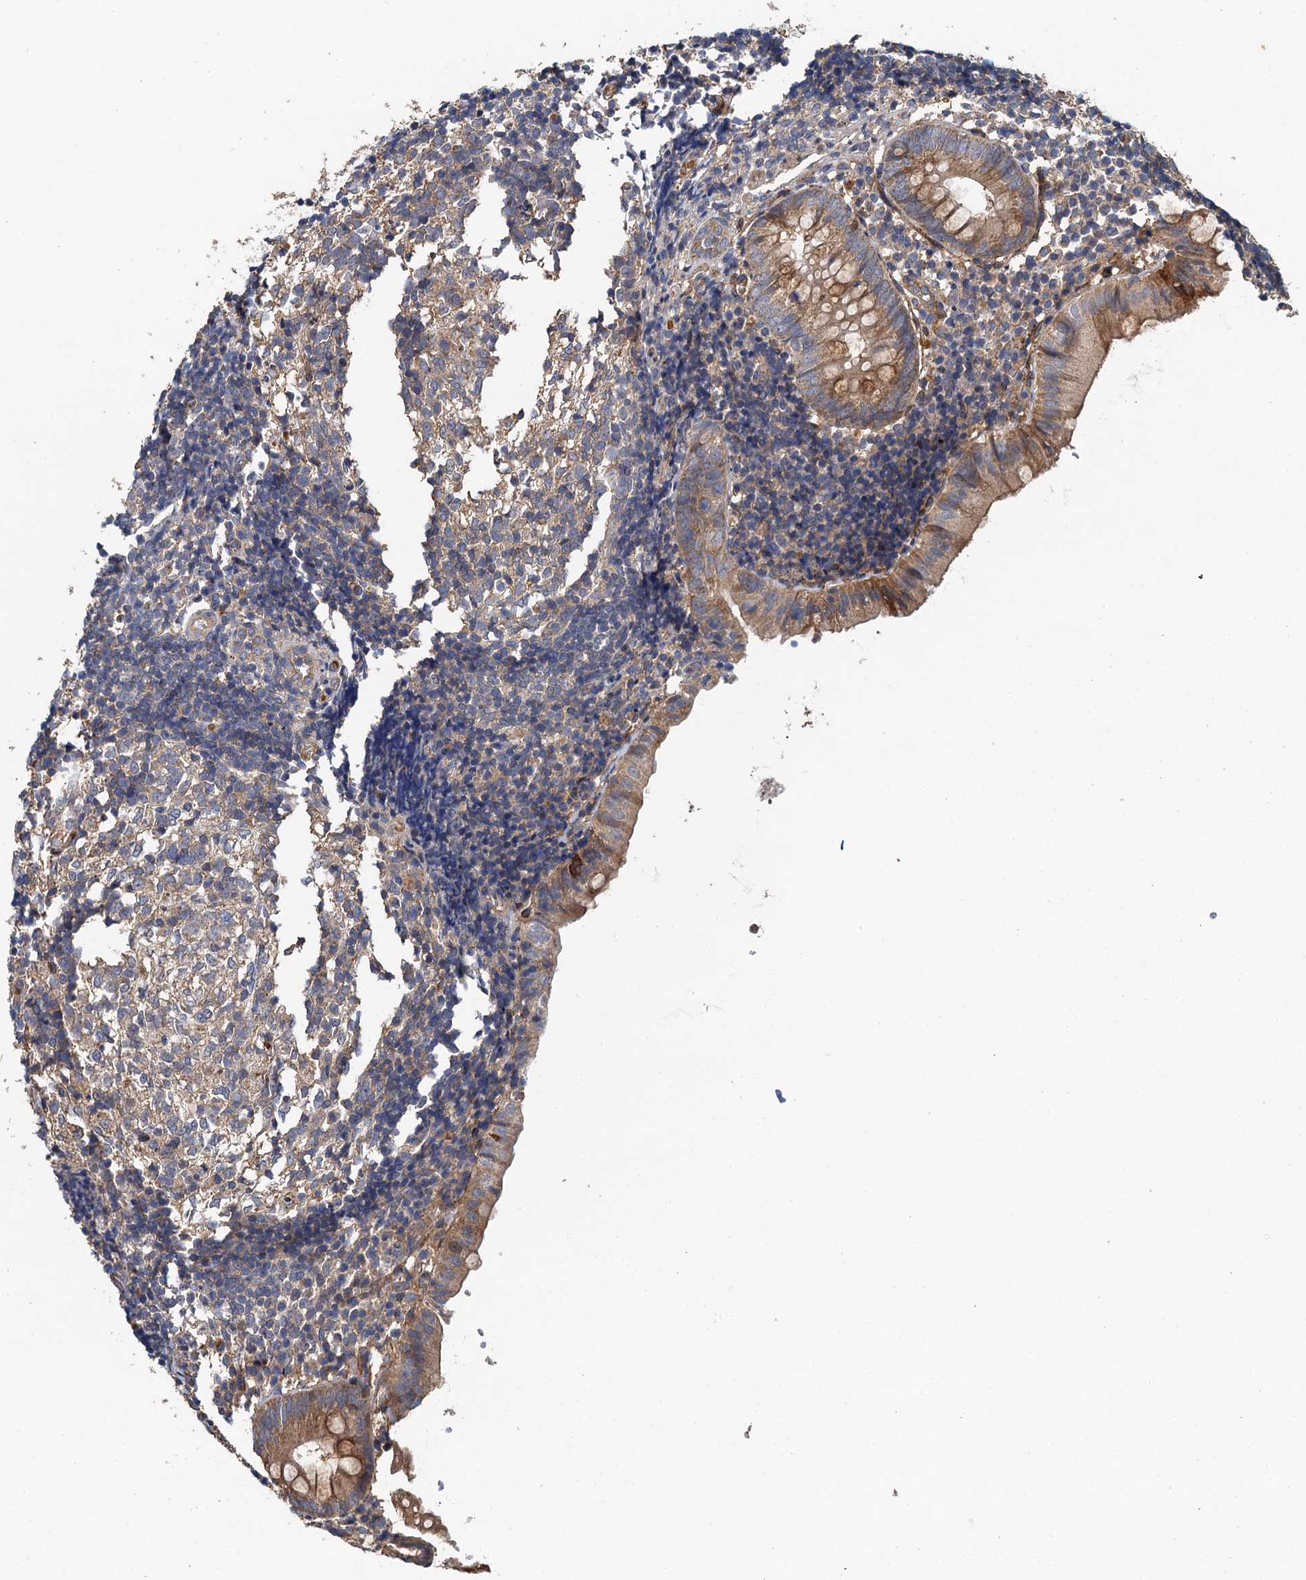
{"staining": {"intensity": "moderate", "quantity": ">75%", "location": "cytoplasmic/membranous"}, "tissue": "appendix", "cell_type": "Glandular cells", "image_type": "normal", "snomed": [{"axis": "morphology", "description": "Normal tissue, NOS"}, {"axis": "topography", "description": "Appendix"}], "caption": "Immunohistochemistry (IHC) (DAB) staining of unremarkable human appendix shows moderate cytoplasmic/membranous protein staining in about >75% of glandular cells.", "gene": "RSAD2", "patient": {"sex": "male", "age": 8}}